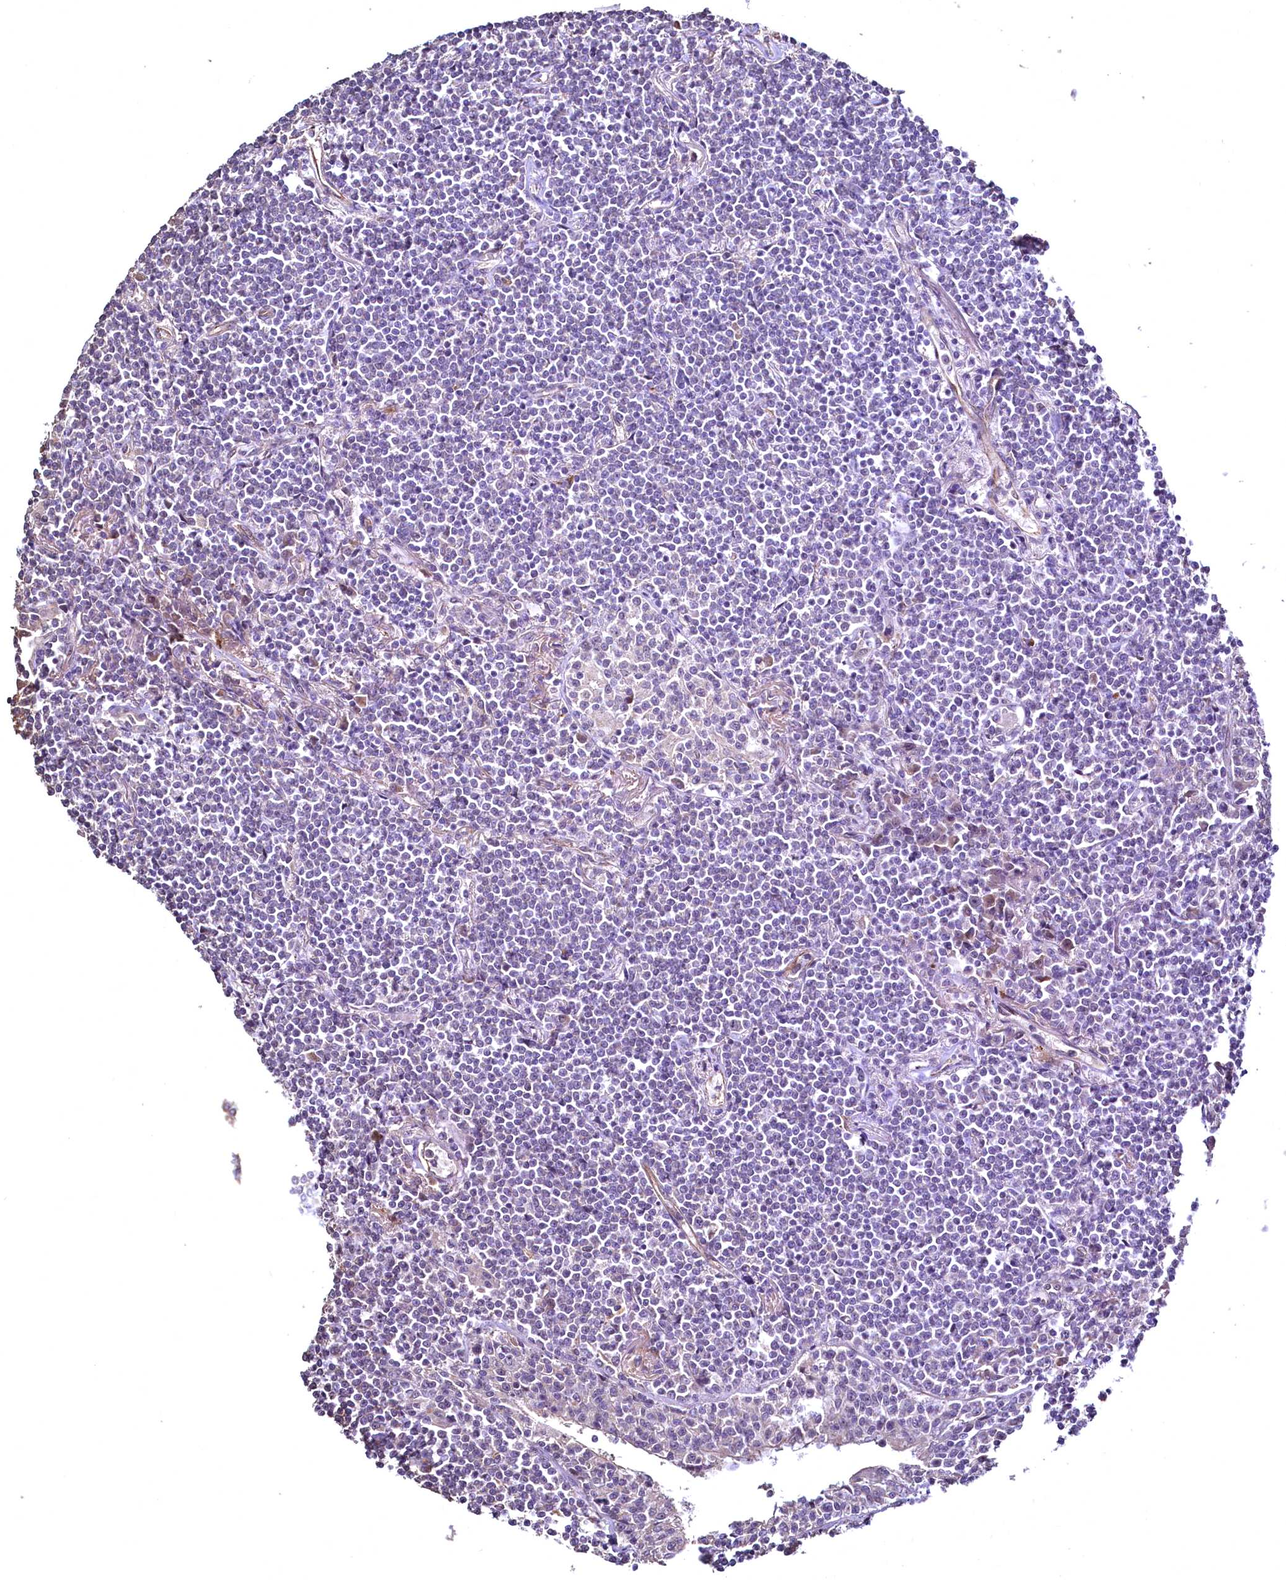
{"staining": {"intensity": "negative", "quantity": "none", "location": "none"}, "tissue": "lymphoma", "cell_type": "Tumor cells", "image_type": "cancer", "snomed": [{"axis": "morphology", "description": "Malignant lymphoma, non-Hodgkin's type, Low grade"}, {"axis": "topography", "description": "Lung"}], "caption": "A histopathology image of human lymphoma is negative for staining in tumor cells. (IHC, brightfield microscopy, high magnification).", "gene": "TBCEL", "patient": {"sex": "female", "age": 71}}